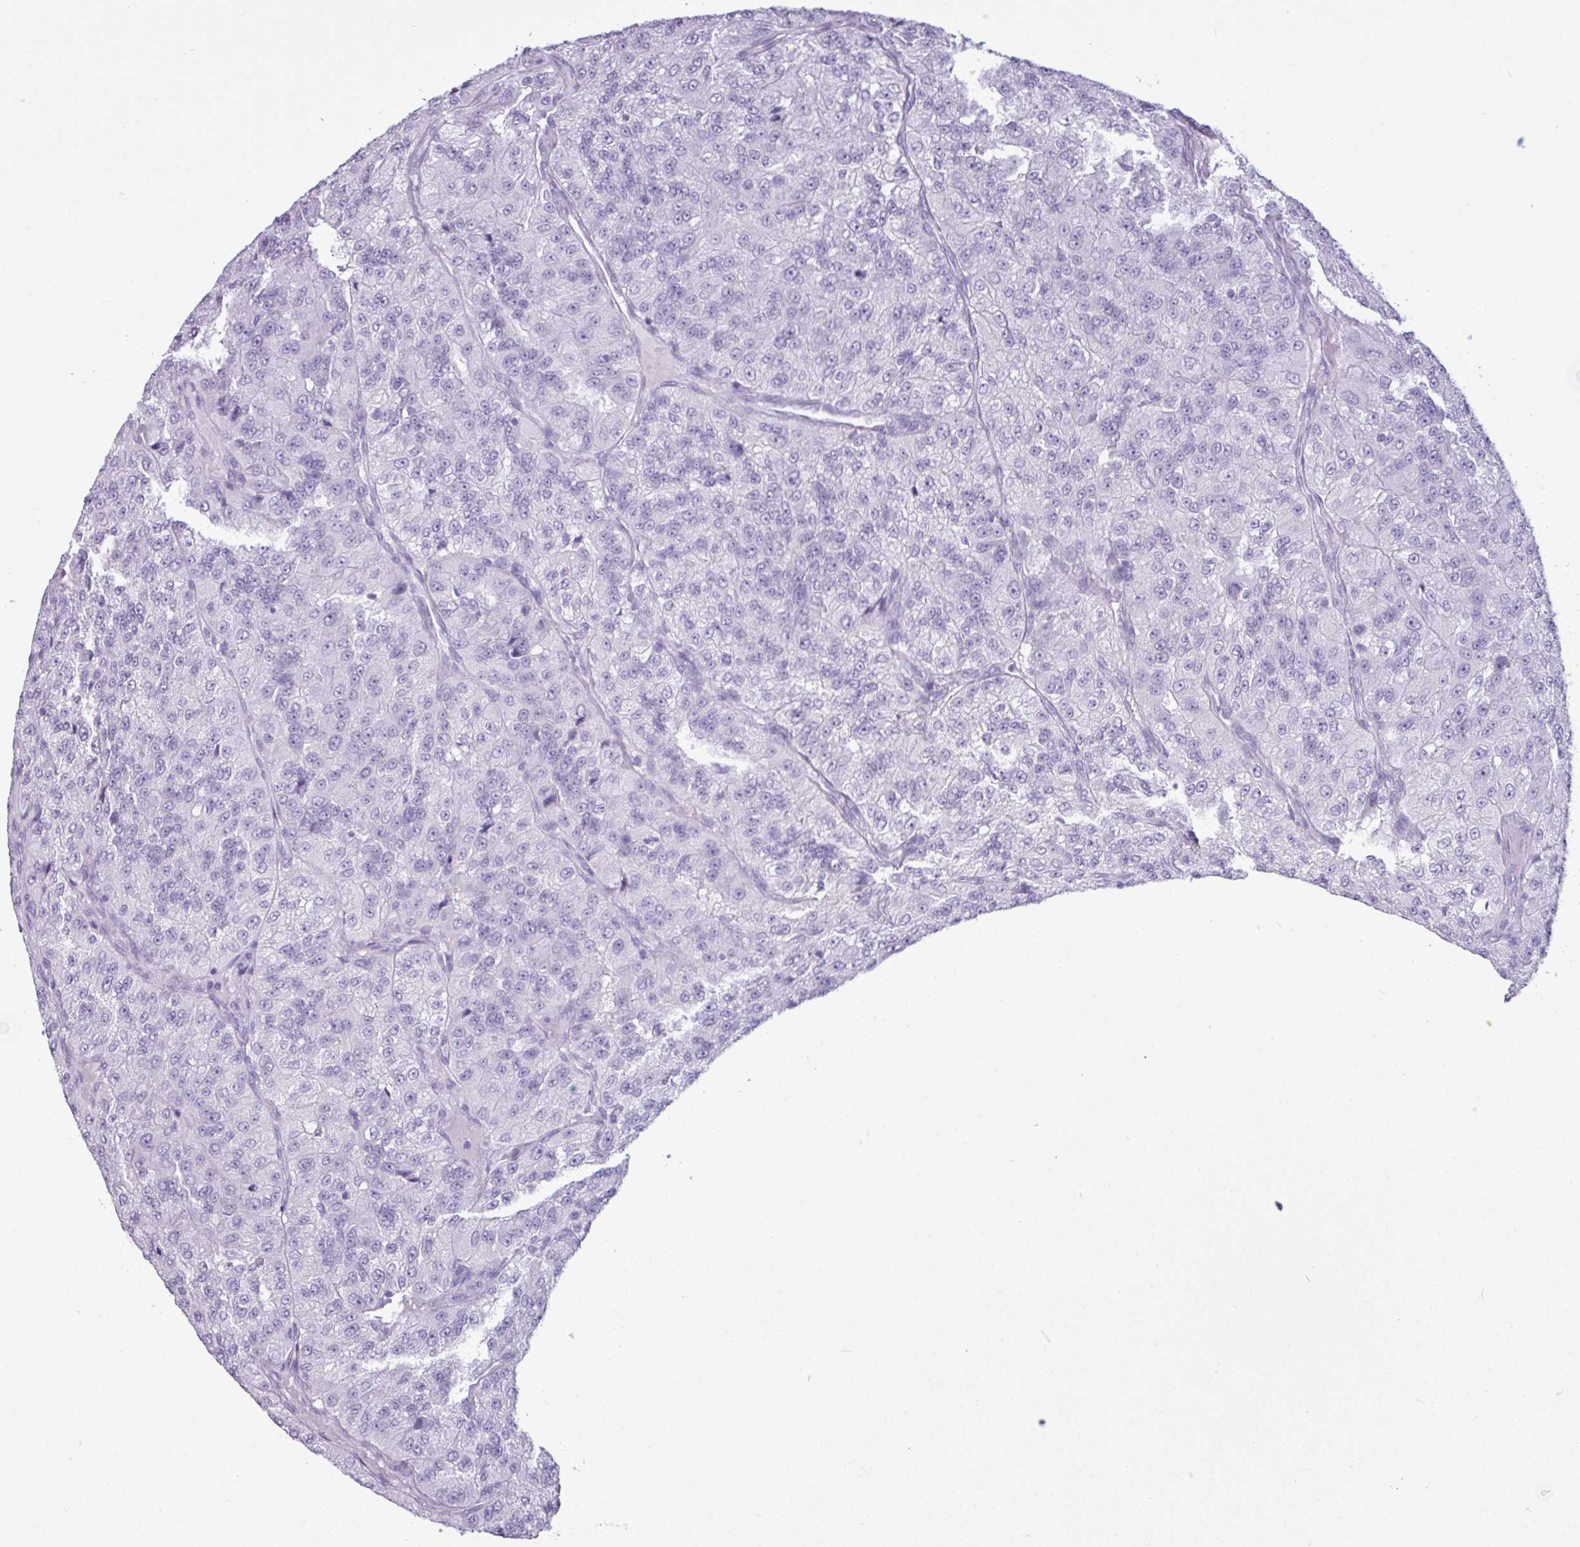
{"staining": {"intensity": "negative", "quantity": "none", "location": "none"}, "tissue": "renal cancer", "cell_type": "Tumor cells", "image_type": "cancer", "snomed": [{"axis": "morphology", "description": "Adenocarcinoma, NOS"}, {"axis": "topography", "description": "Kidney"}], "caption": "Tumor cells are negative for brown protein staining in adenocarcinoma (renal).", "gene": "AMY1B", "patient": {"sex": "female", "age": 63}}